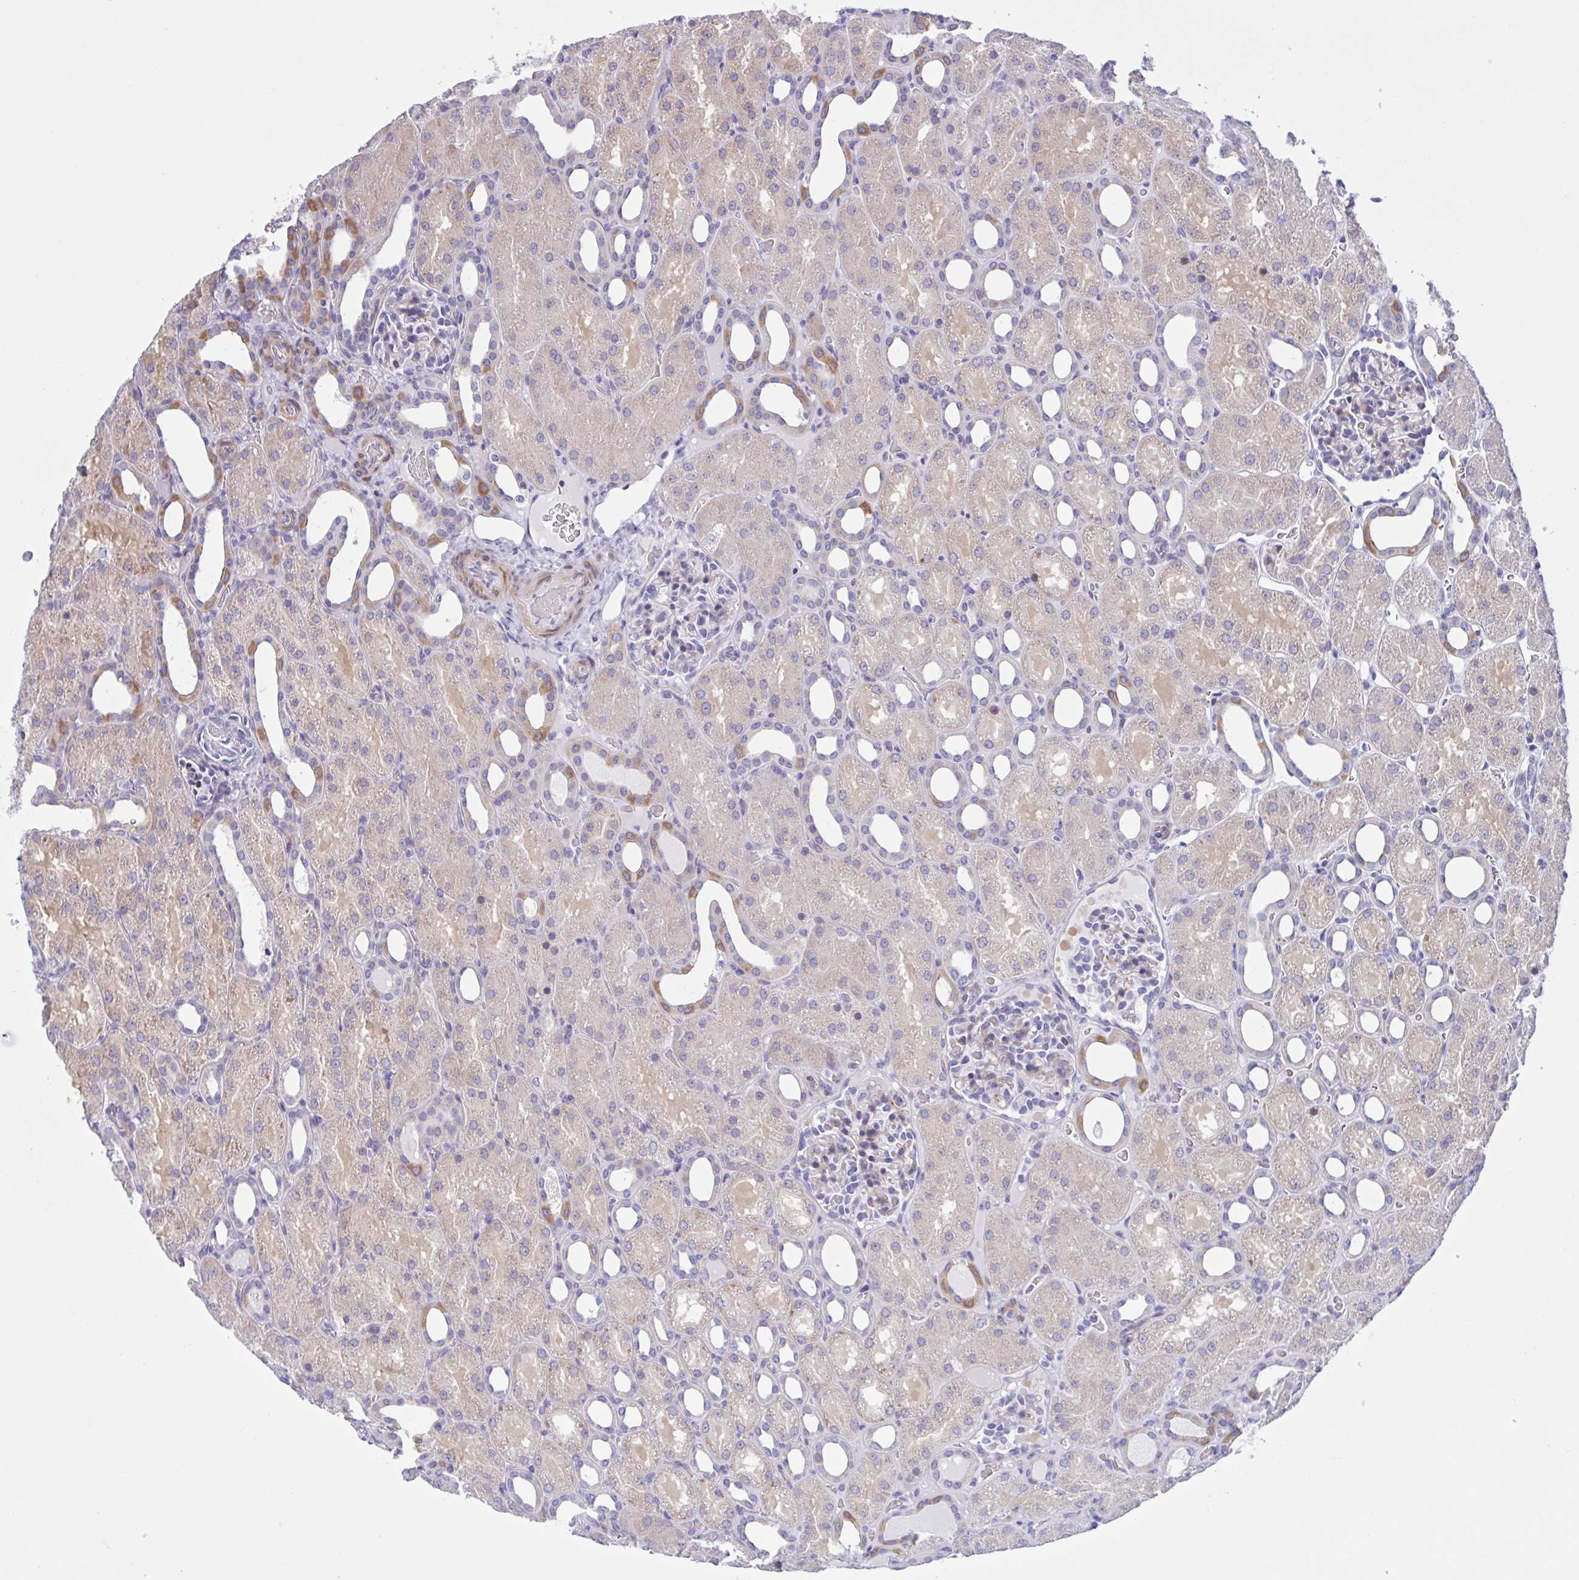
{"staining": {"intensity": "weak", "quantity": "25%-75%", "location": "cytoplasmic/membranous"}, "tissue": "kidney", "cell_type": "Cells in glomeruli", "image_type": "normal", "snomed": [{"axis": "morphology", "description": "Normal tissue, NOS"}, {"axis": "topography", "description": "Kidney"}], "caption": "Immunohistochemistry (IHC) staining of normal kidney, which reveals low levels of weak cytoplasmic/membranous positivity in about 25%-75% of cells in glomeruli indicating weak cytoplasmic/membranous protein staining. The staining was performed using DAB (3,3'-diaminobenzidine) (brown) for protein detection and nuclei were counterstained in hematoxylin (blue).", "gene": "AHCYL2", "patient": {"sex": "male", "age": 2}}